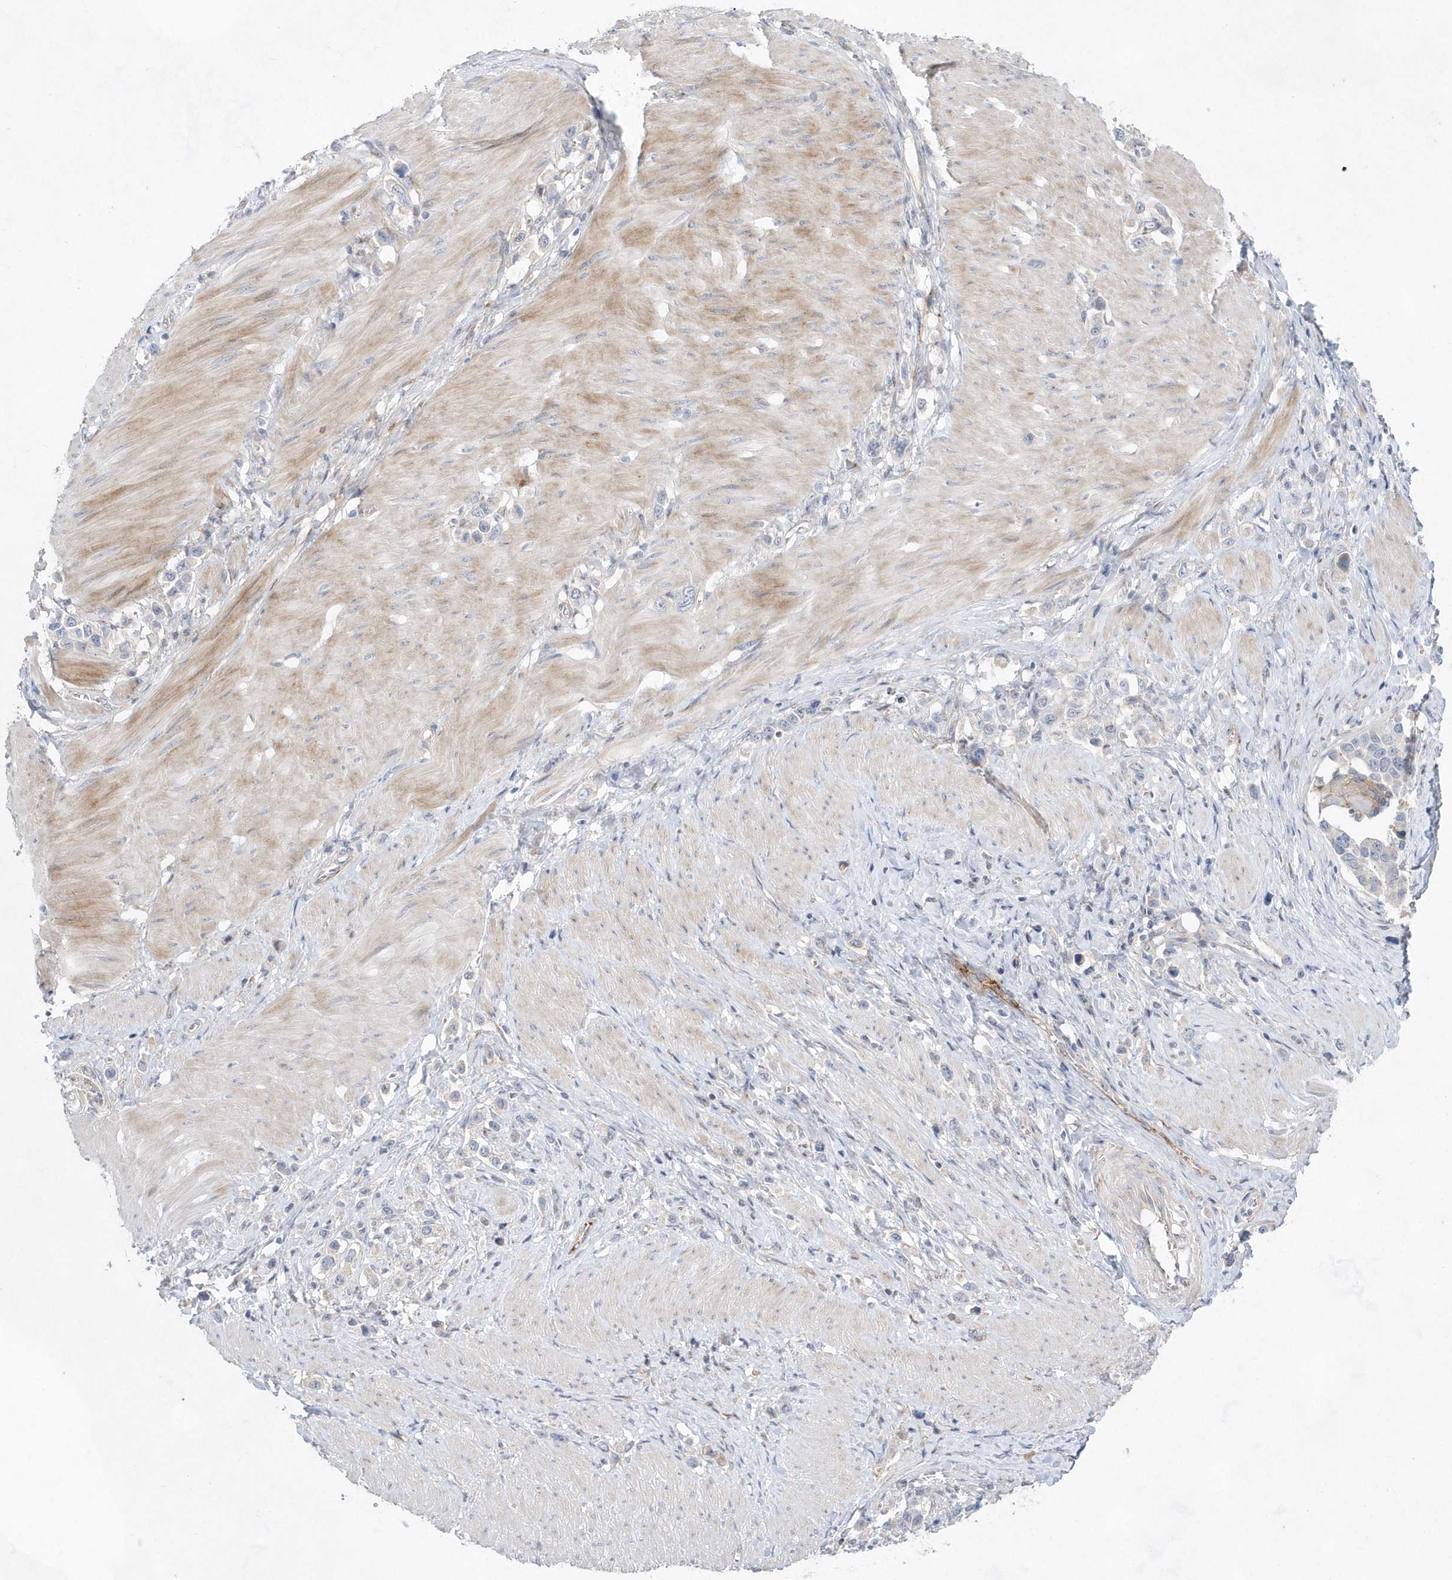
{"staining": {"intensity": "negative", "quantity": "none", "location": "none"}, "tissue": "stomach cancer", "cell_type": "Tumor cells", "image_type": "cancer", "snomed": [{"axis": "morphology", "description": "Normal tissue, NOS"}, {"axis": "morphology", "description": "Adenocarcinoma, NOS"}, {"axis": "topography", "description": "Stomach, upper"}, {"axis": "topography", "description": "Stomach"}], "caption": "Protein analysis of adenocarcinoma (stomach) exhibits no significant positivity in tumor cells.", "gene": "TMEM132B", "patient": {"sex": "female", "age": 65}}